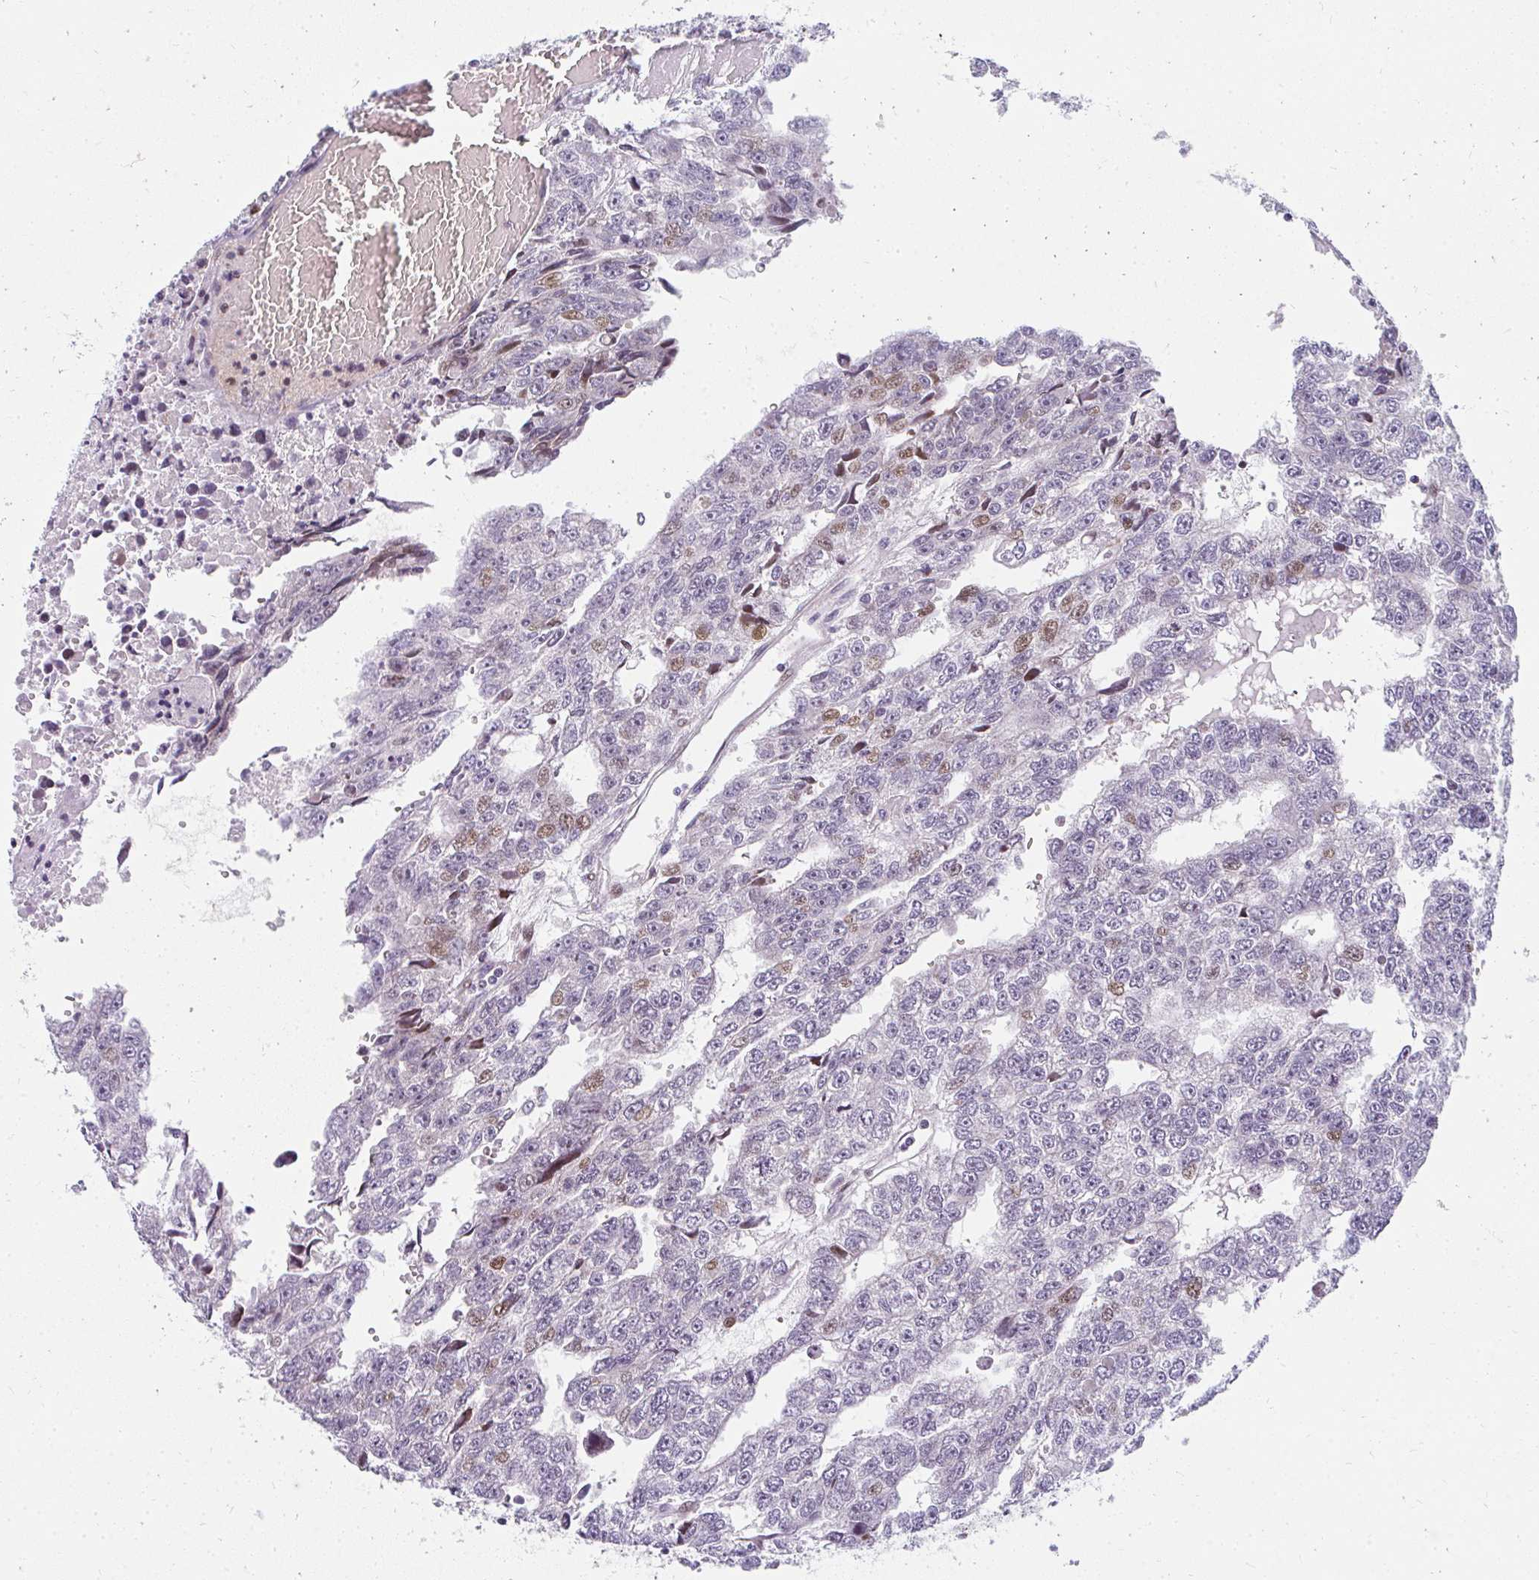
{"staining": {"intensity": "moderate", "quantity": "<25%", "location": "nuclear"}, "tissue": "testis cancer", "cell_type": "Tumor cells", "image_type": "cancer", "snomed": [{"axis": "morphology", "description": "Carcinoma, Embryonal, NOS"}, {"axis": "topography", "description": "Testis"}], "caption": "Brown immunohistochemical staining in testis cancer reveals moderate nuclear staining in about <25% of tumor cells. The staining is performed using DAB (3,3'-diaminobenzidine) brown chromogen to label protein expression. The nuclei are counter-stained blue using hematoxylin.", "gene": "PLA2G5", "patient": {"sex": "male", "age": 20}}